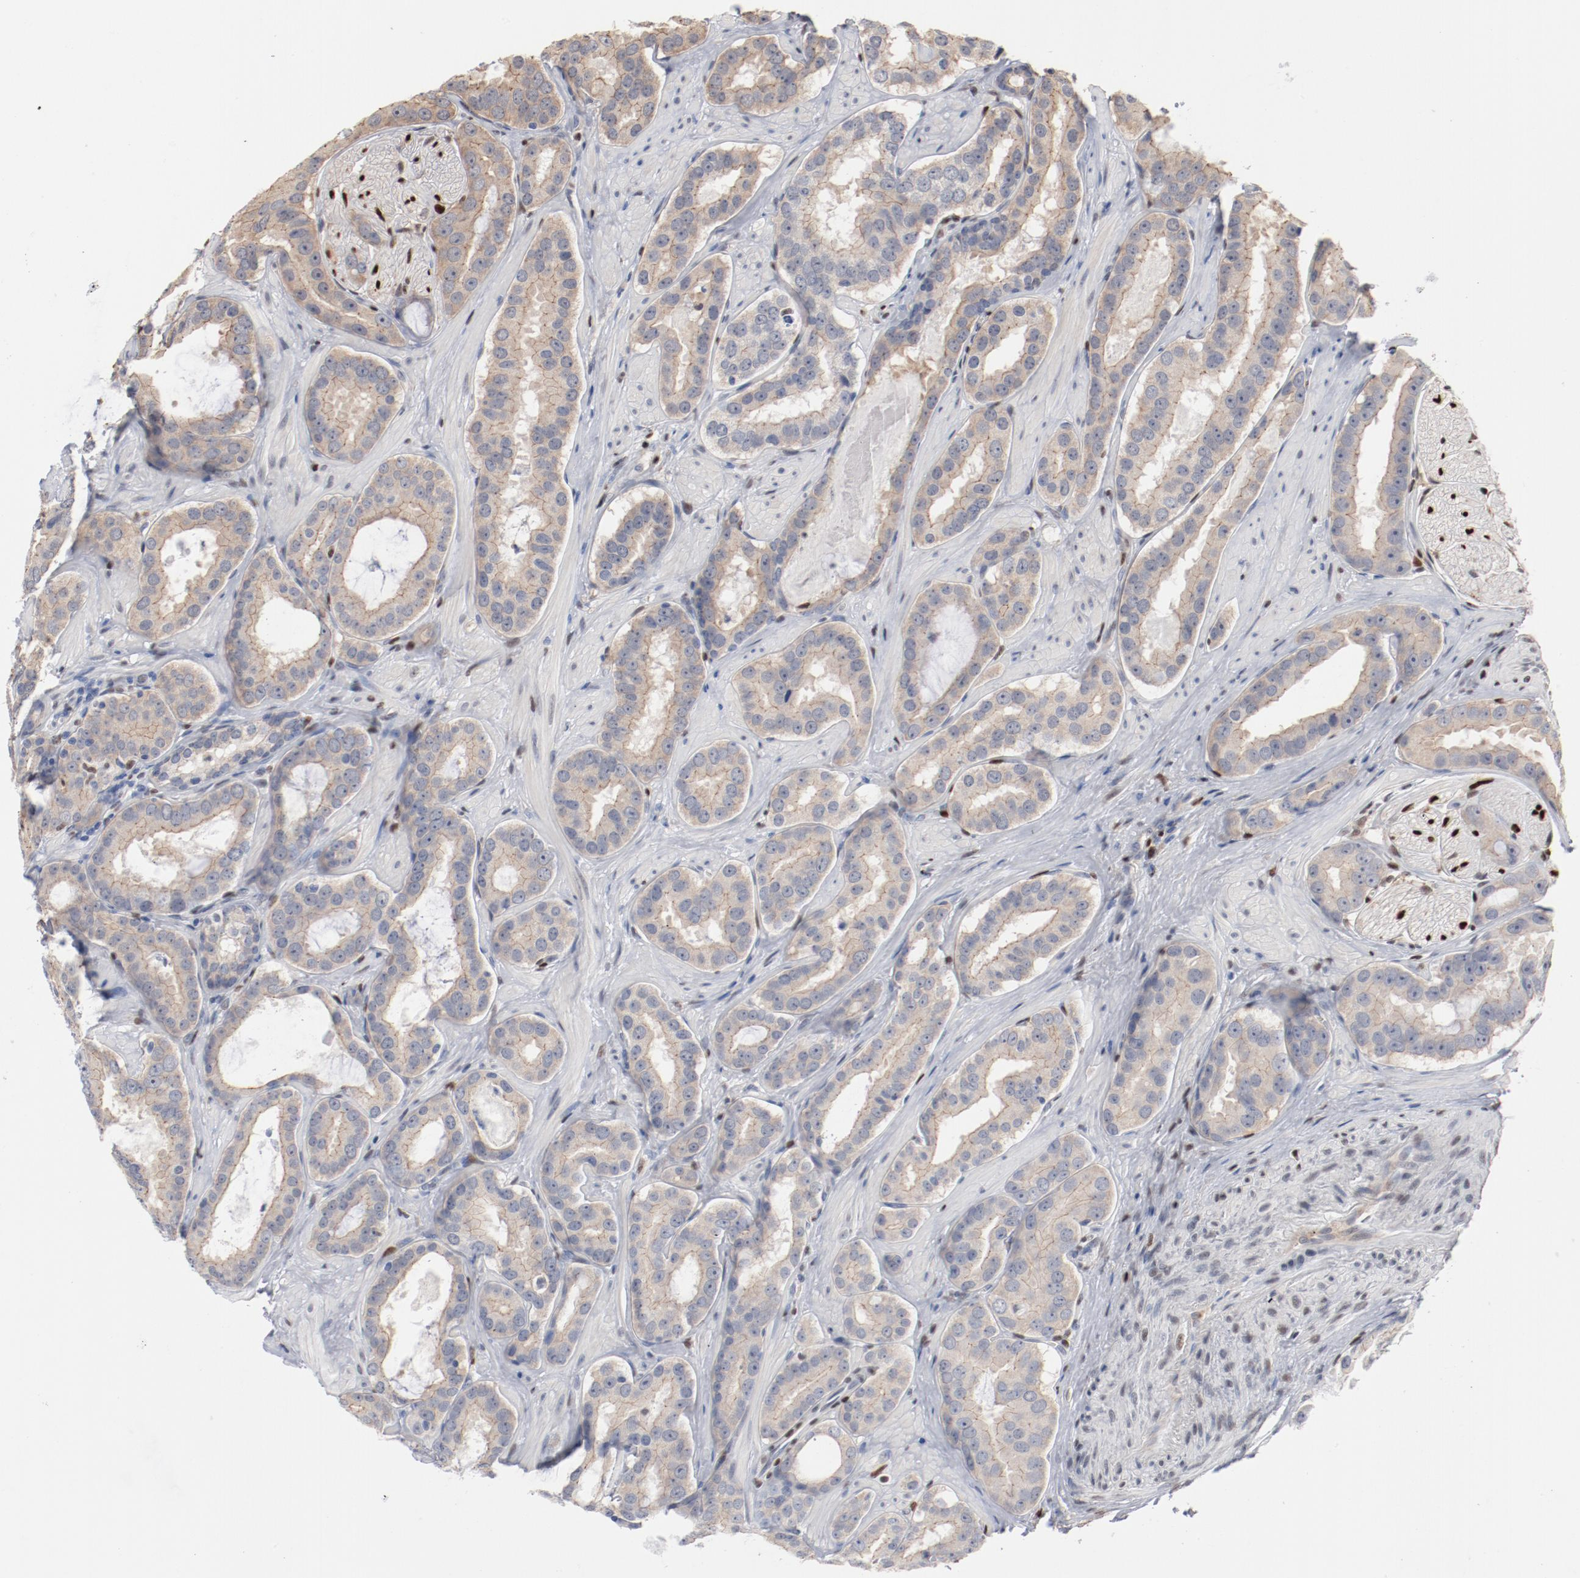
{"staining": {"intensity": "negative", "quantity": "none", "location": "none"}, "tissue": "prostate cancer", "cell_type": "Tumor cells", "image_type": "cancer", "snomed": [{"axis": "morphology", "description": "Adenocarcinoma, Low grade"}, {"axis": "topography", "description": "Prostate"}], "caption": "The immunohistochemistry (IHC) photomicrograph has no significant expression in tumor cells of prostate cancer (low-grade adenocarcinoma) tissue.", "gene": "ZEB2", "patient": {"sex": "male", "age": 59}}